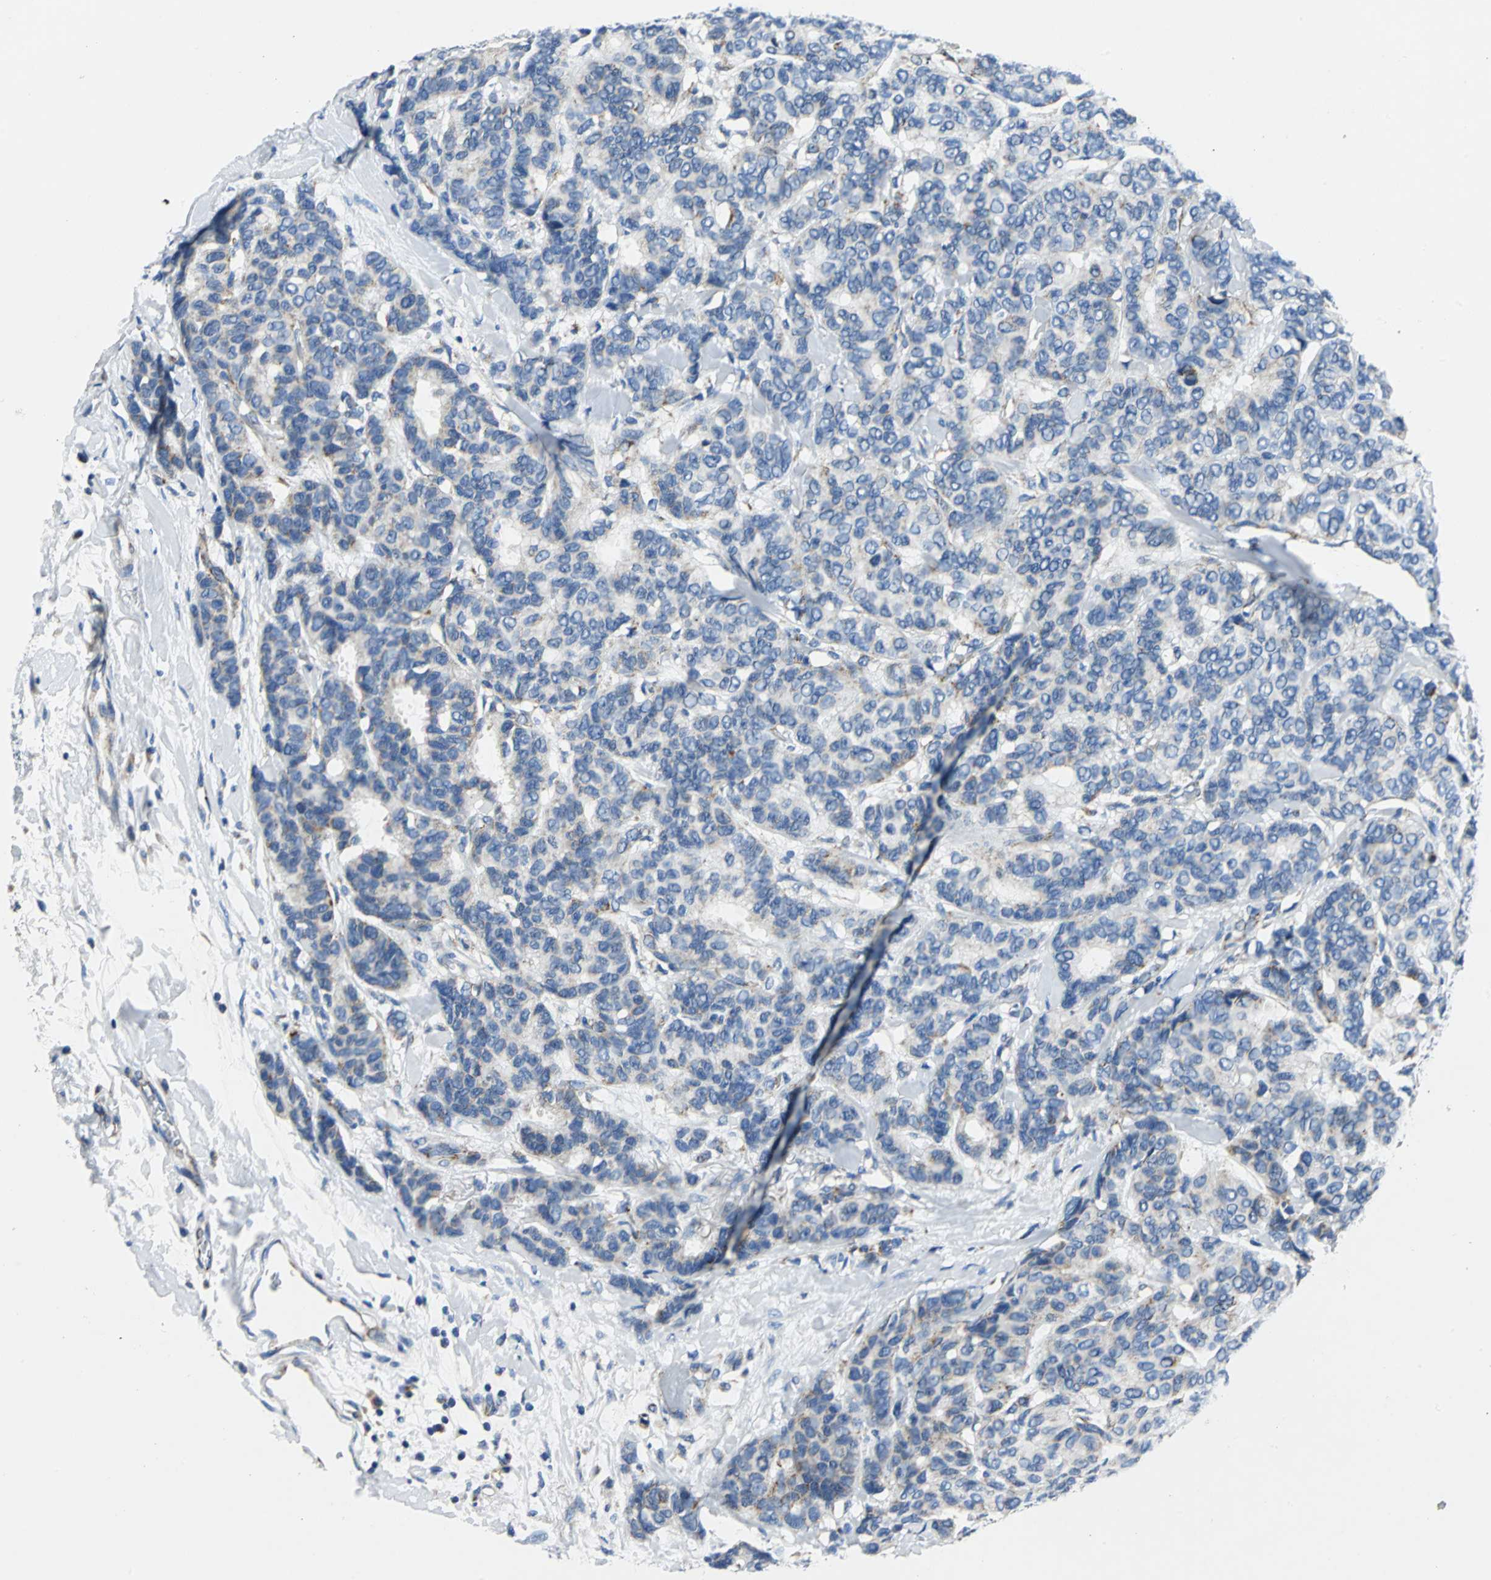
{"staining": {"intensity": "weak", "quantity": "25%-75%", "location": "cytoplasmic/membranous"}, "tissue": "breast cancer", "cell_type": "Tumor cells", "image_type": "cancer", "snomed": [{"axis": "morphology", "description": "Duct carcinoma"}, {"axis": "topography", "description": "Breast"}], "caption": "Tumor cells demonstrate low levels of weak cytoplasmic/membranous expression in about 25%-75% of cells in breast cancer.", "gene": "IFI6", "patient": {"sex": "female", "age": 87}}